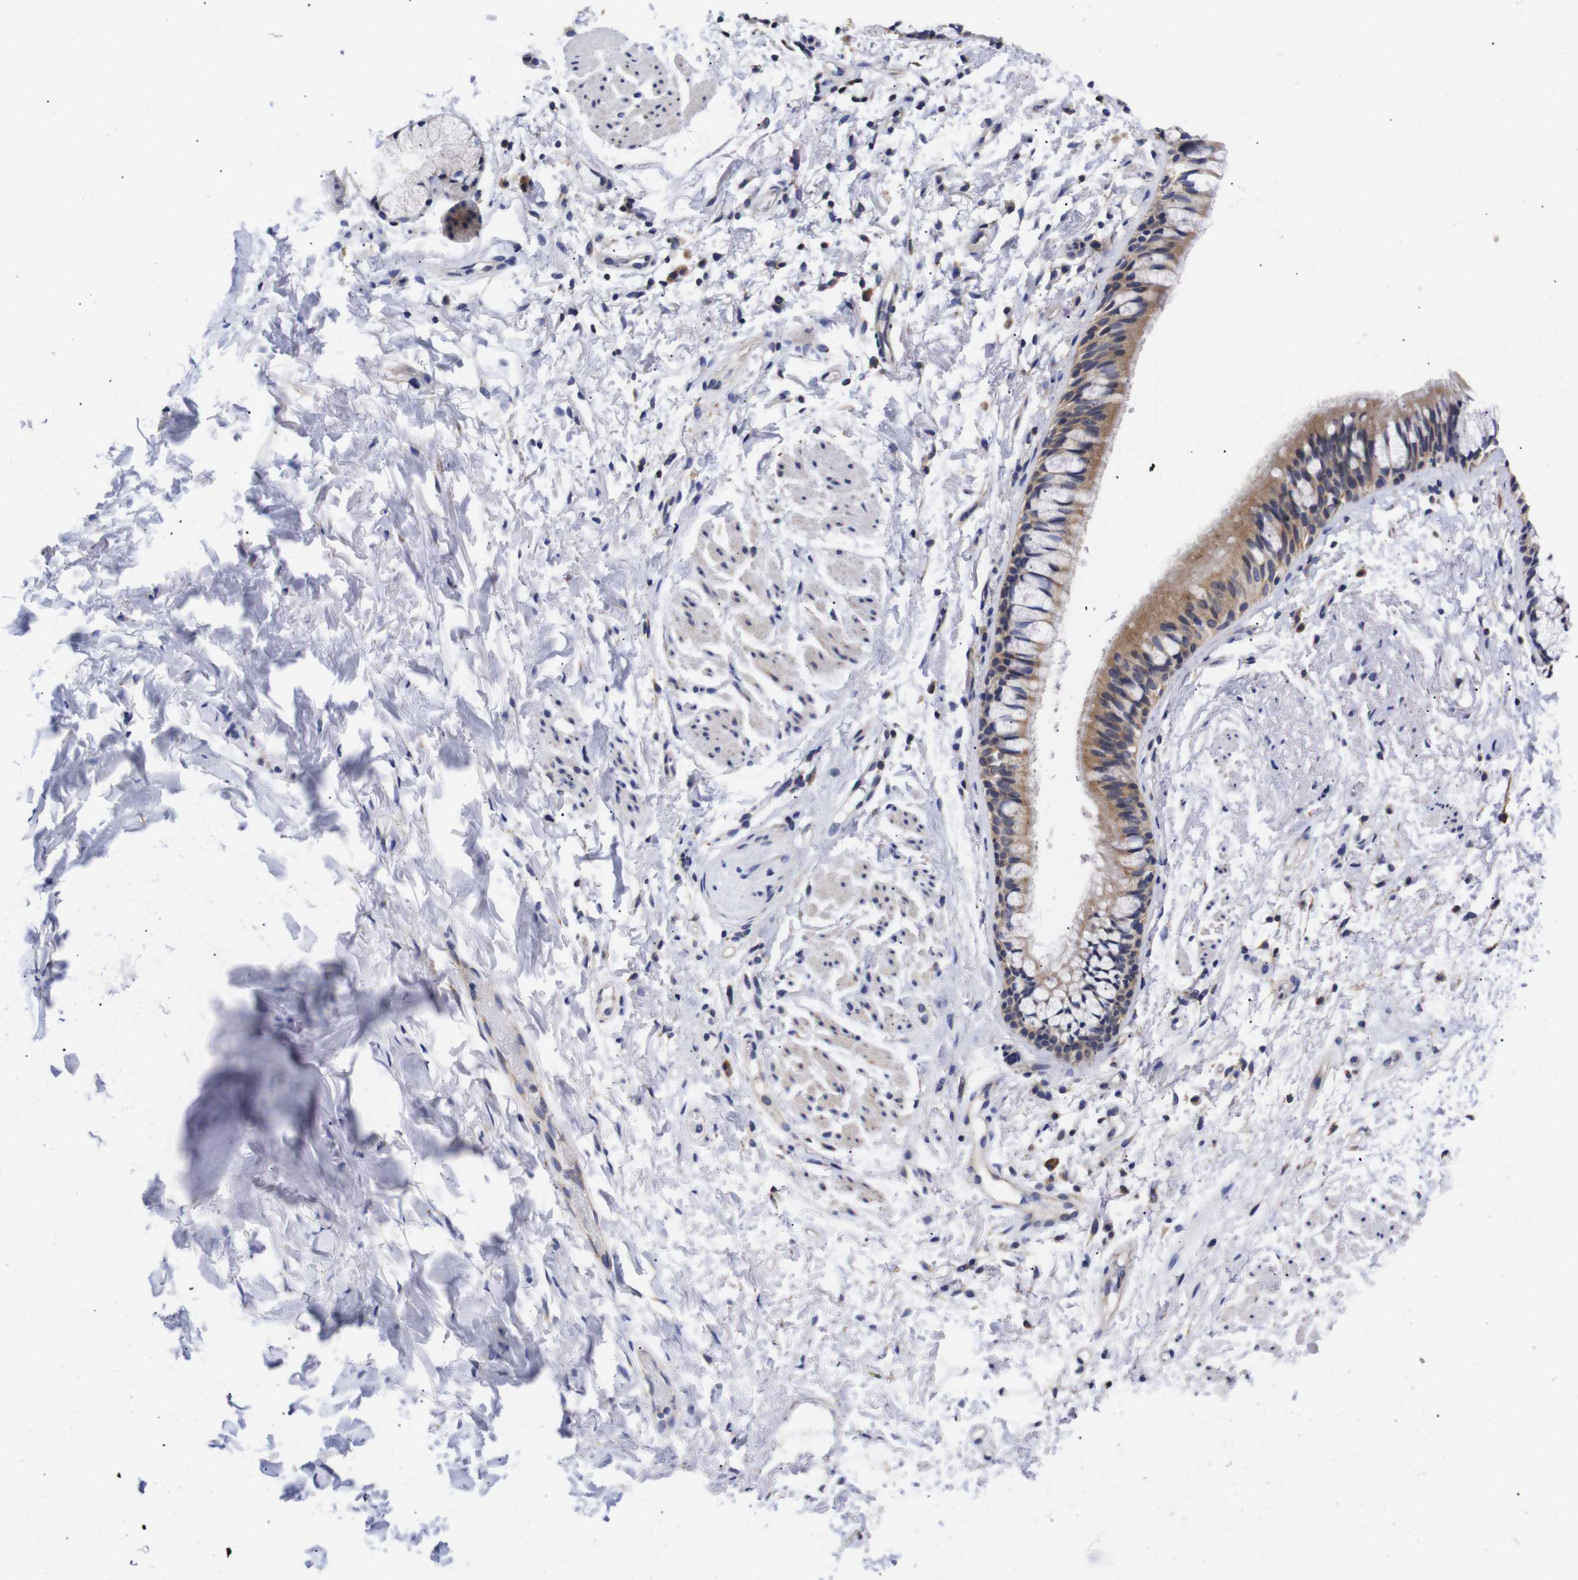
{"staining": {"intensity": "moderate", "quantity": "<25%", "location": "cytoplasmic/membranous"}, "tissue": "adipose tissue", "cell_type": "Adipocytes", "image_type": "normal", "snomed": [{"axis": "morphology", "description": "Normal tissue, NOS"}, {"axis": "topography", "description": "Cartilage tissue"}, {"axis": "topography", "description": "Bronchus"}], "caption": "This is a histology image of immunohistochemistry (IHC) staining of benign adipose tissue, which shows moderate positivity in the cytoplasmic/membranous of adipocytes.", "gene": "OPN3", "patient": {"sex": "female", "age": 73}}